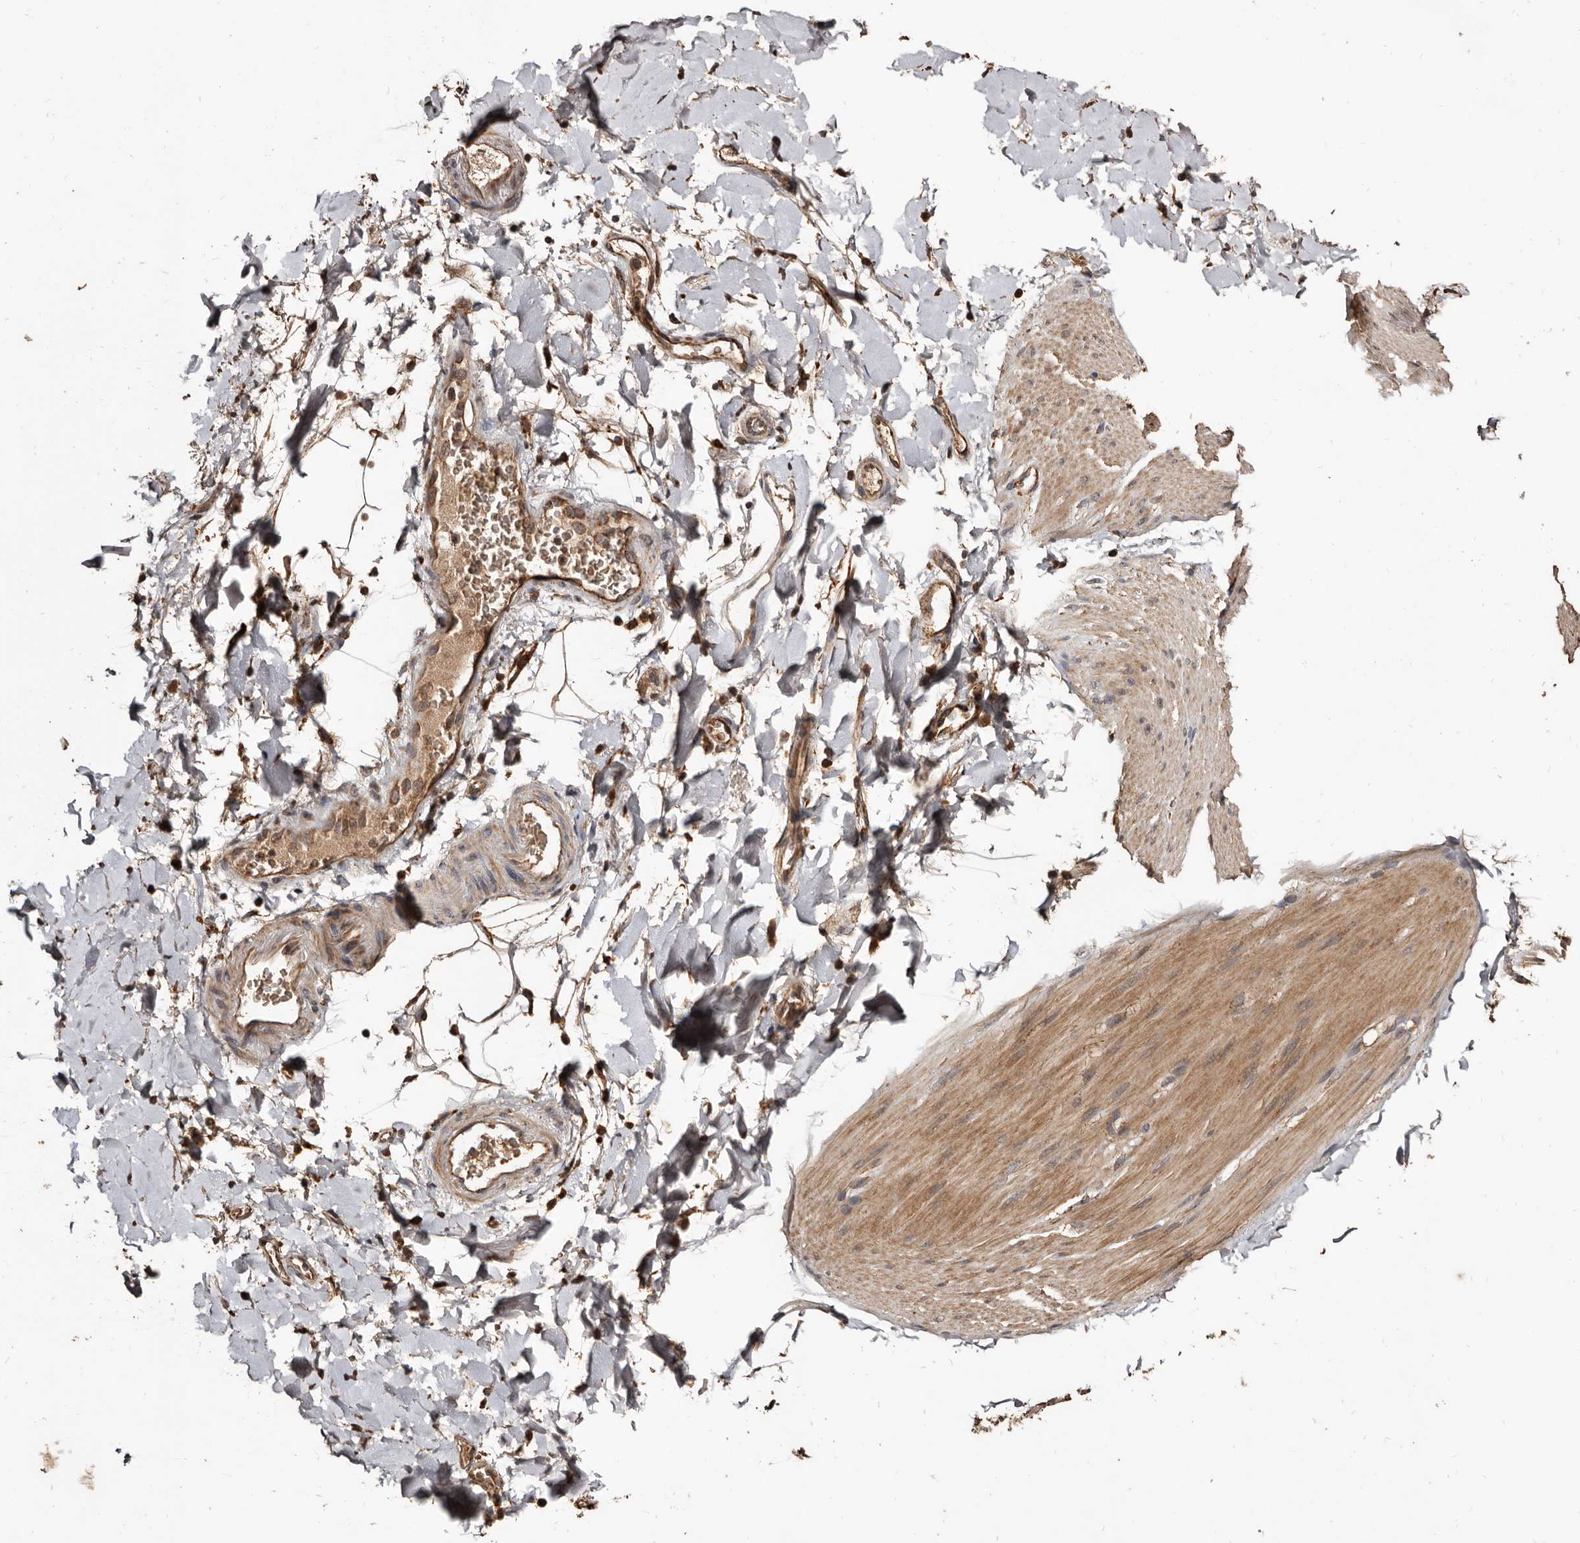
{"staining": {"intensity": "moderate", "quantity": "25%-75%", "location": "cytoplasmic/membranous"}, "tissue": "smooth muscle", "cell_type": "Smooth muscle cells", "image_type": "normal", "snomed": [{"axis": "morphology", "description": "Normal tissue, NOS"}, {"axis": "topography", "description": "Smooth muscle"}, {"axis": "topography", "description": "Small intestine"}], "caption": "Immunohistochemistry of benign smooth muscle exhibits medium levels of moderate cytoplasmic/membranous expression in approximately 25%-75% of smooth muscle cells. (Stains: DAB (3,3'-diaminobenzidine) in brown, nuclei in blue, Microscopy: brightfield microscopy at high magnification).", "gene": "AKAP7", "patient": {"sex": "female", "age": 84}}